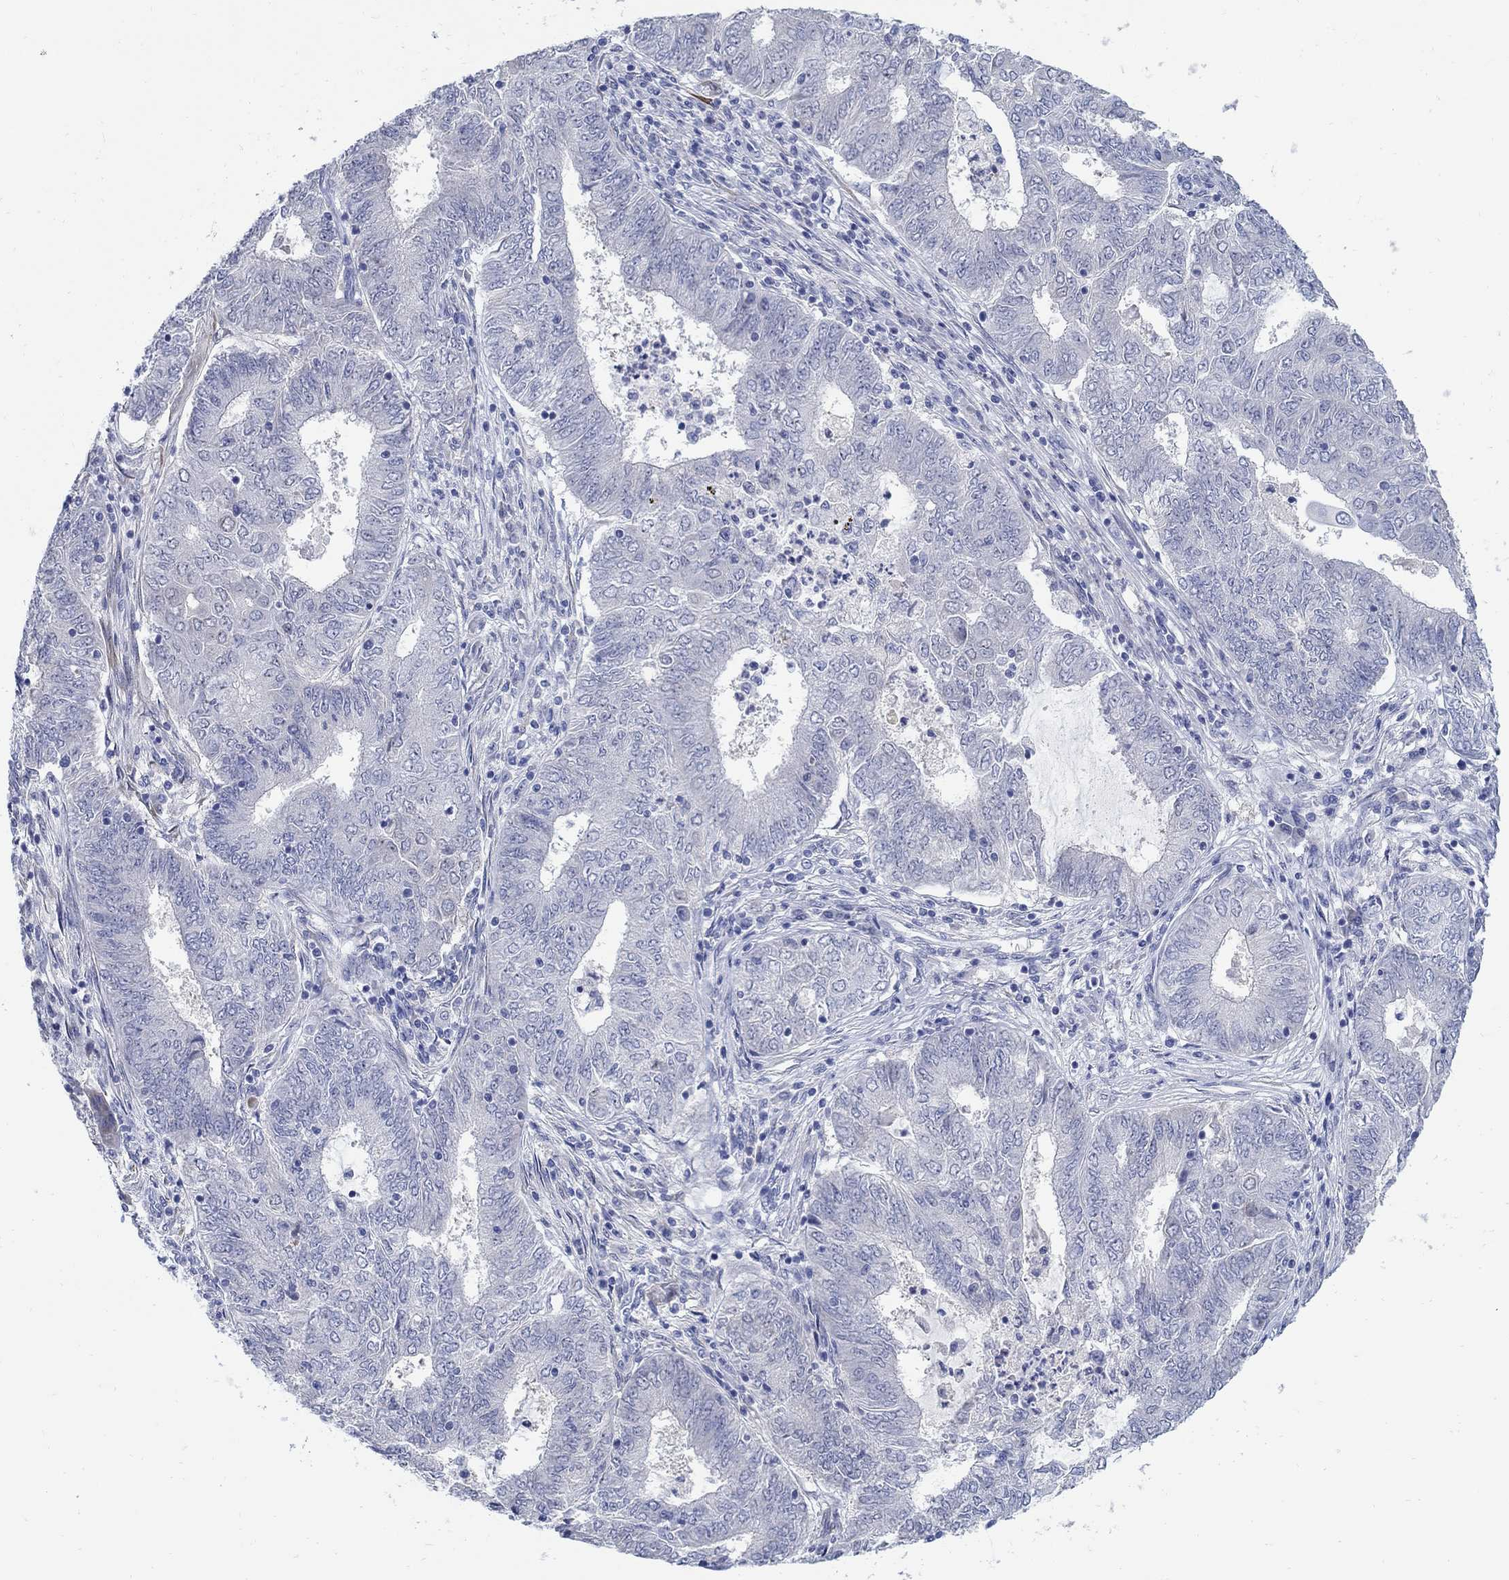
{"staining": {"intensity": "negative", "quantity": "none", "location": "none"}, "tissue": "endometrial cancer", "cell_type": "Tumor cells", "image_type": "cancer", "snomed": [{"axis": "morphology", "description": "Adenocarcinoma, NOS"}, {"axis": "topography", "description": "Endometrium"}], "caption": "Adenocarcinoma (endometrial) was stained to show a protein in brown. There is no significant positivity in tumor cells. (Stains: DAB (3,3'-diaminobenzidine) IHC with hematoxylin counter stain, Microscopy: brightfield microscopy at high magnification).", "gene": "REEP2", "patient": {"sex": "female", "age": 62}}